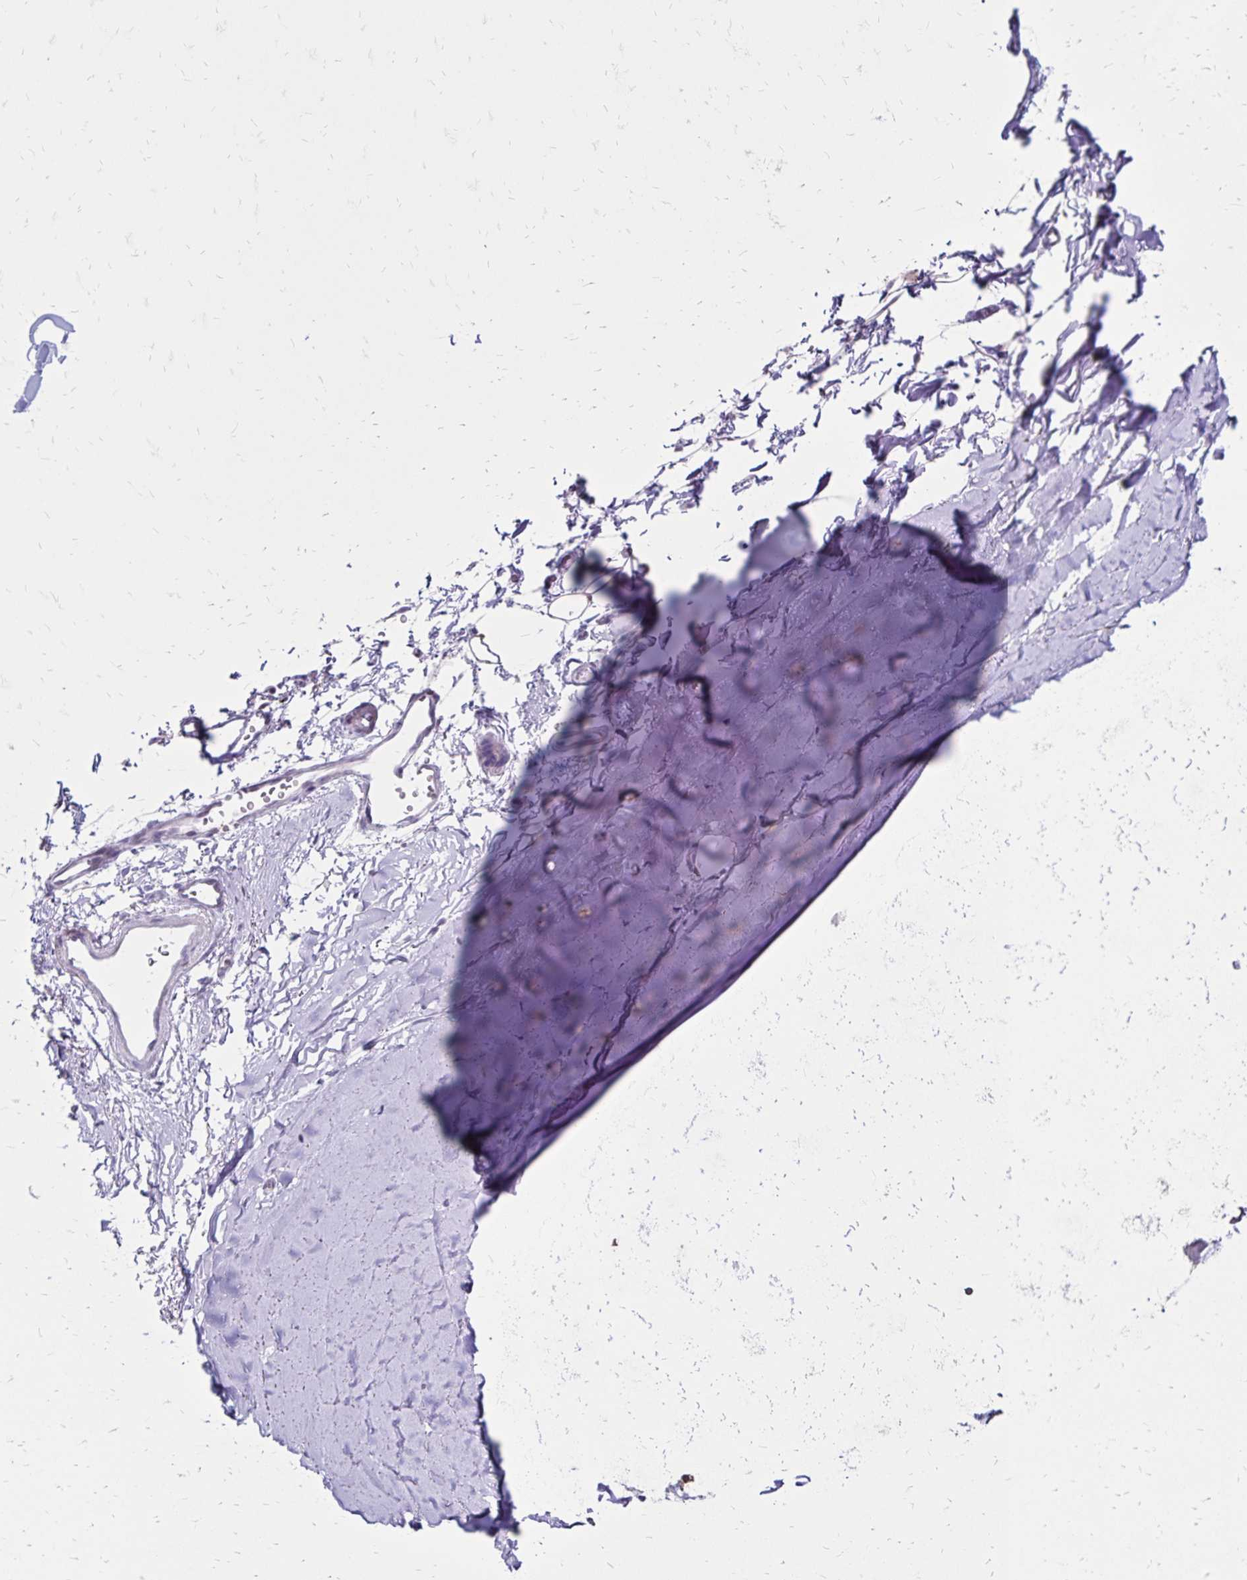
{"staining": {"intensity": "negative", "quantity": "none", "location": "none"}, "tissue": "adipose tissue", "cell_type": "Adipocytes", "image_type": "normal", "snomed": [{"axis": "morphology", "description": "Normal tissue, NOS"}, {"axis": "topography", "description": "Cartilage tissue"}, {"axis": "topography", "description": "Bronchus"}], "caption": "Adipocytes show no significant protein staining in normal adipose tissue.", "gene": "SH3GL3", "patient": {"sex": "female", "age": 79}}